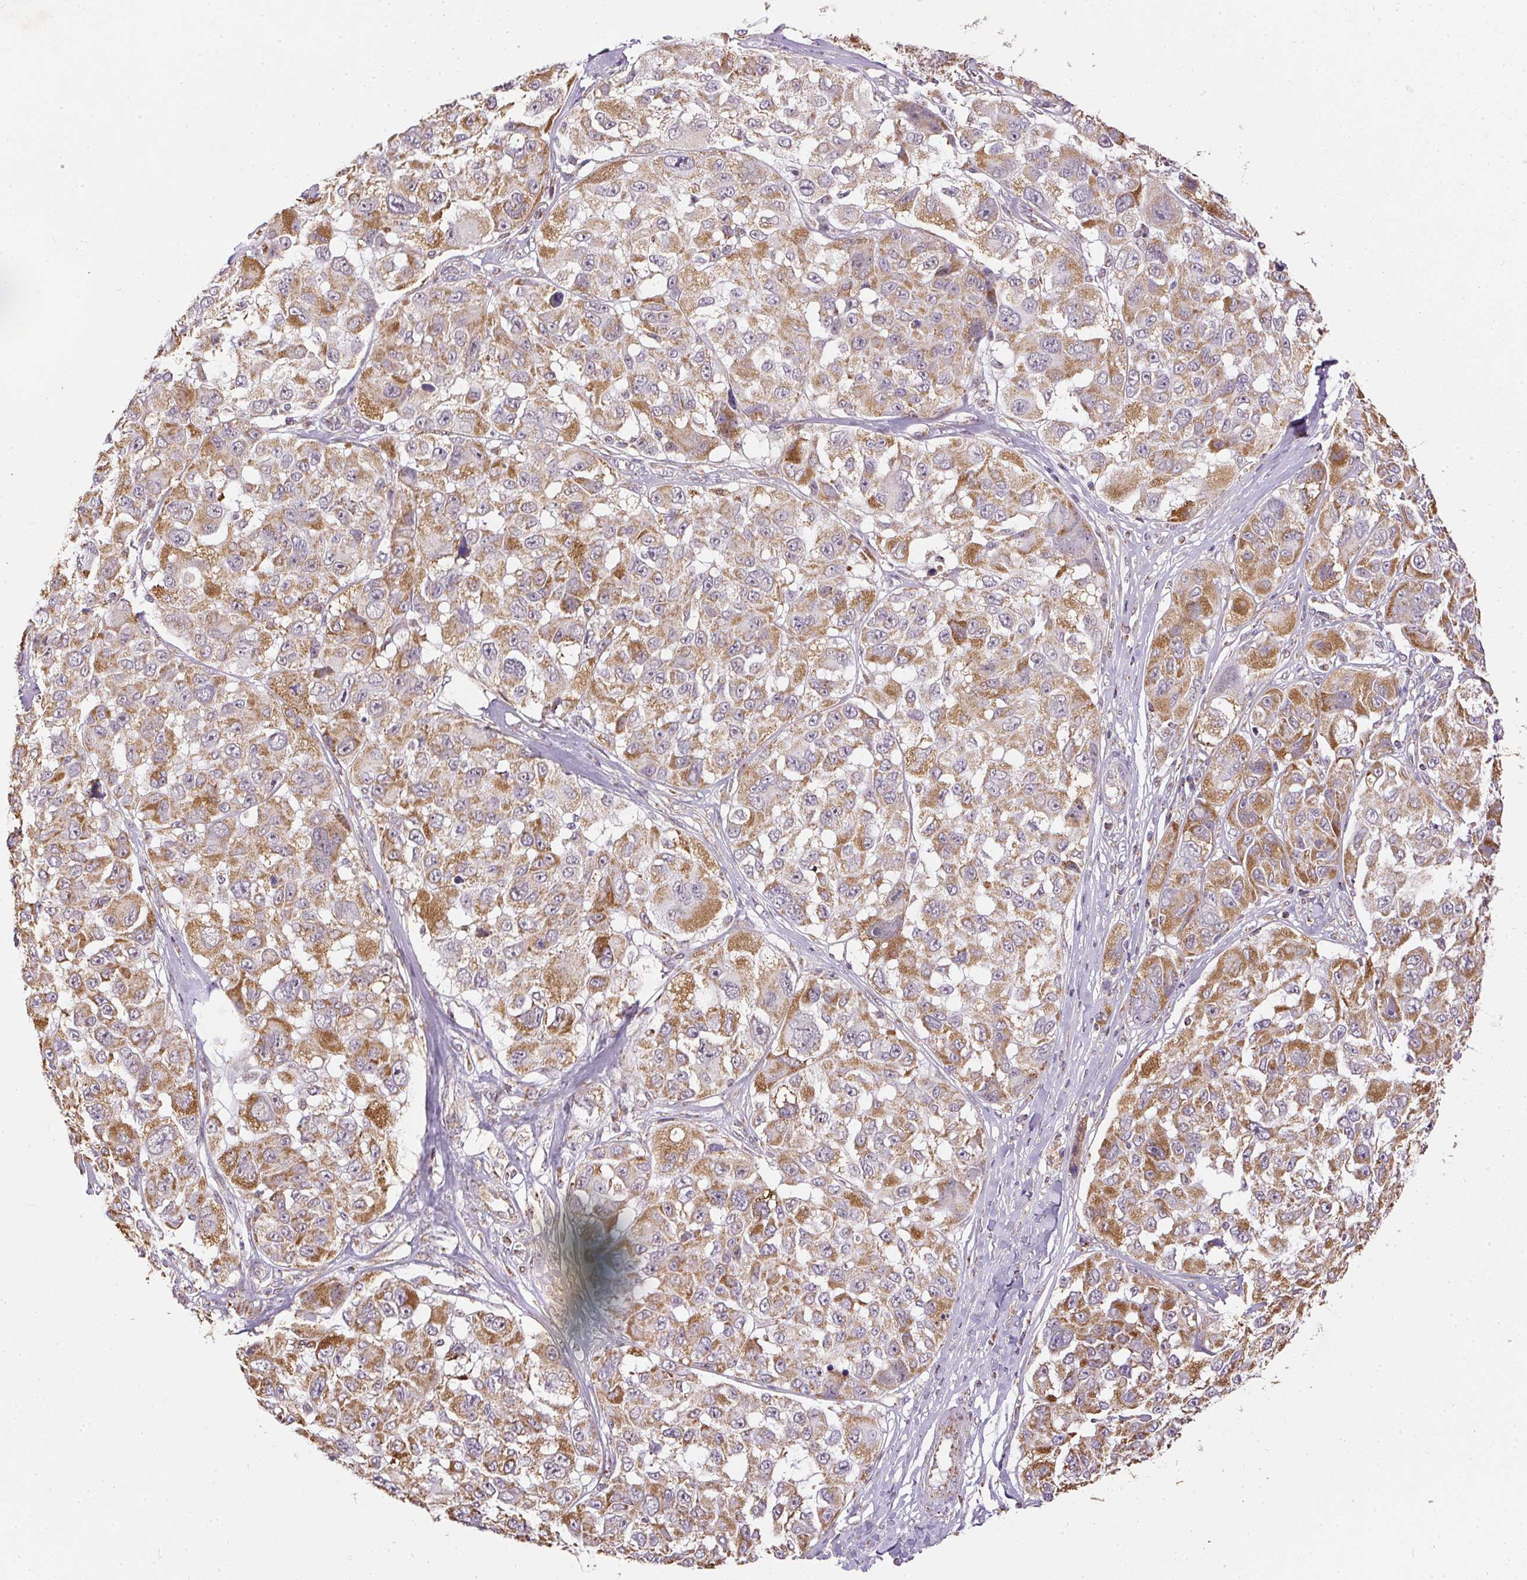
{"staining": {"intensity": "moderate", "quantity": ">75%", "location": "cytoplasmic/membranous"}, "tissue": "melanoma", "cell_type": "Tumor cells", "image_type": "cancer", "snomed": [{"axis": "morphology", "description": "Malignant melanoma, NOS"}, {"axis": "topography", "description": "Skin"}], "caption": "Melanoma was stained to show a protein in brown. There is medium levels of moderate cytoplasmic/membranous positivity in approximately >75% of tumor cells. The staining is performed using DAB brown chromogen to label protein expression. The nuclei are counter-stained blue using hematoxylin.", "gene": "MAPK11", "patient": {"sex": "female", "age": 66}}